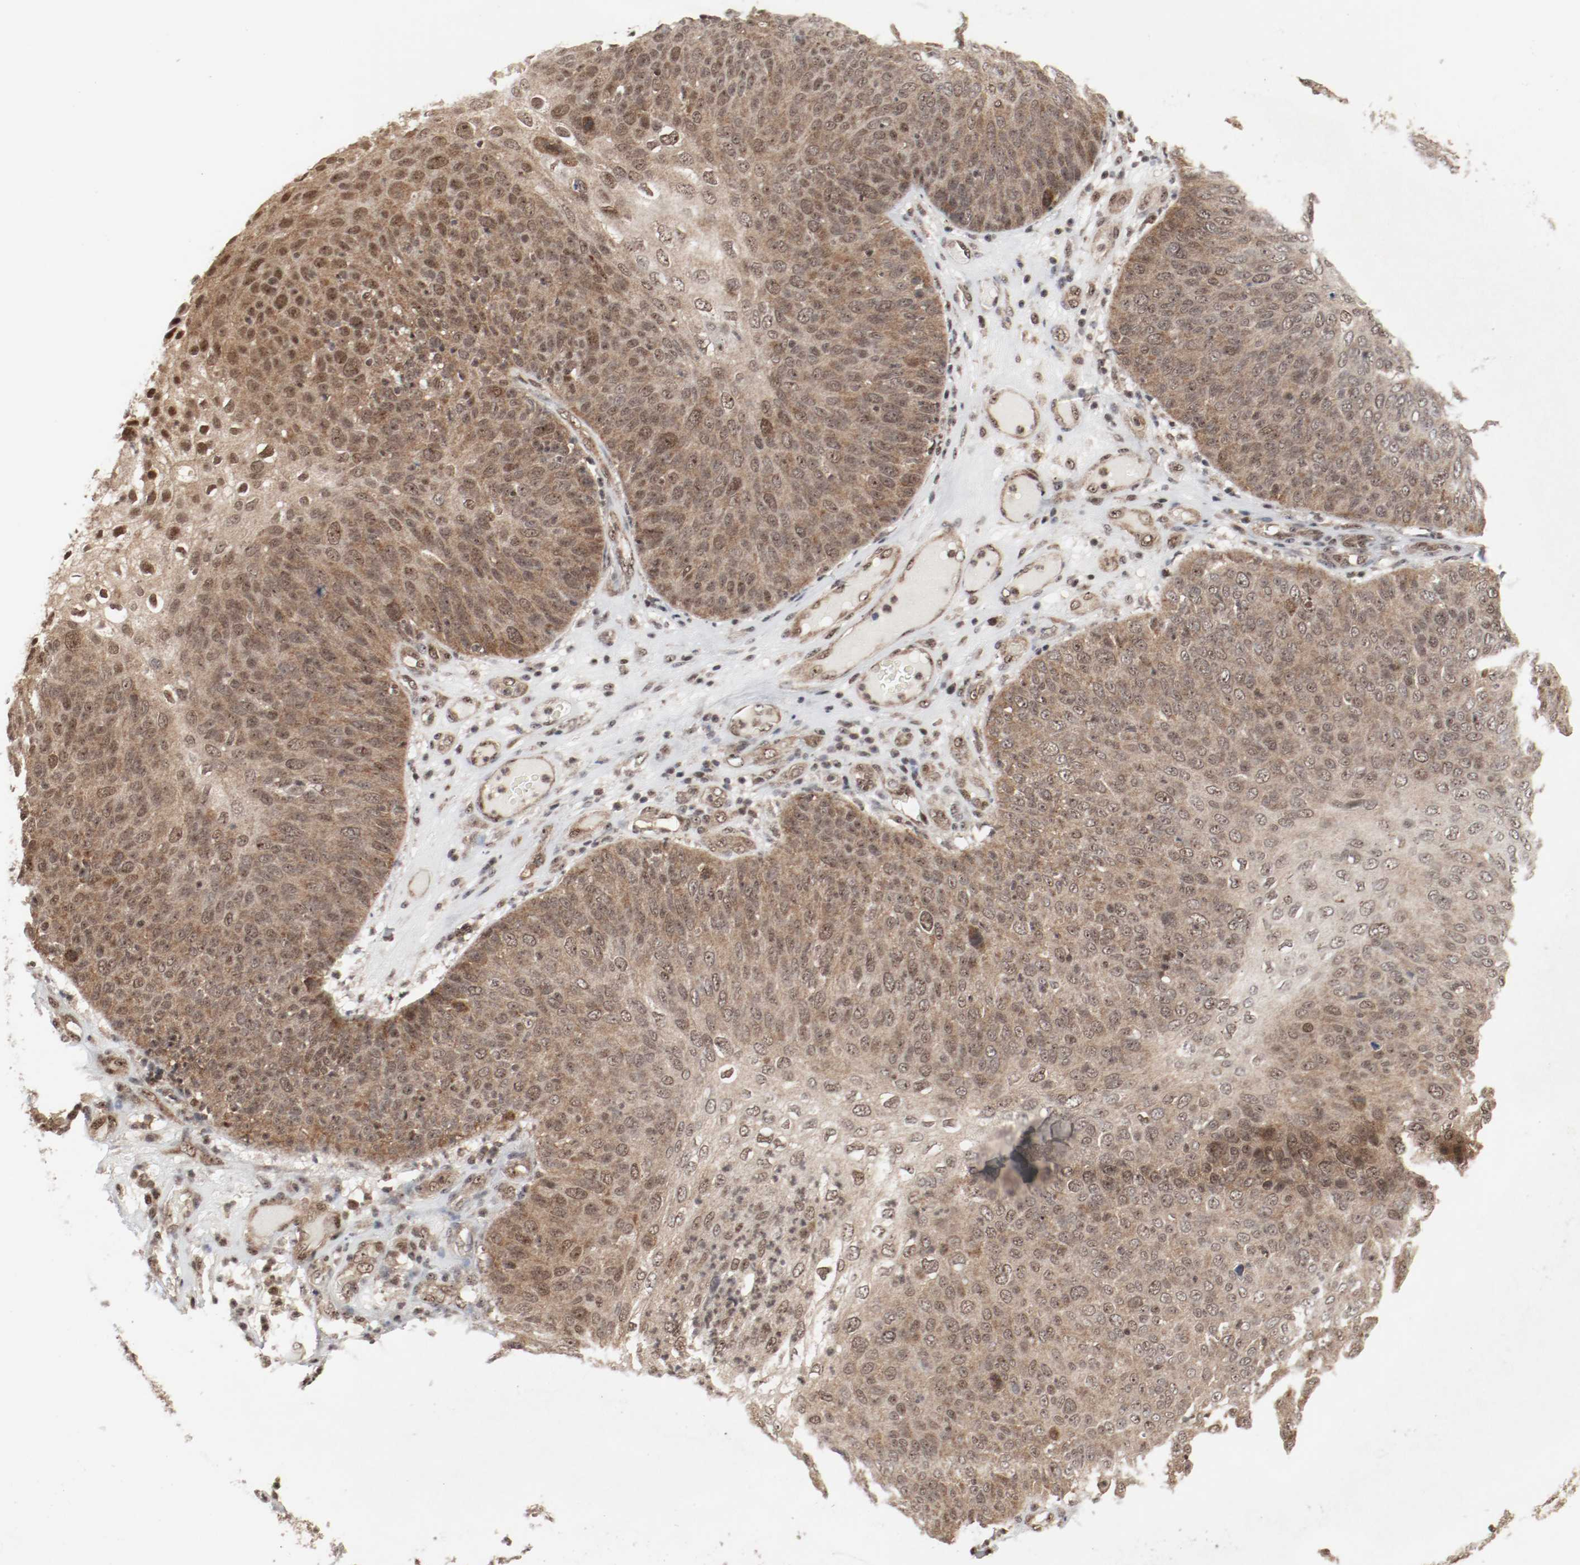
{"staining": {"intensity": "moderate", "quantity": ">75%", "location": "cytoplasmic/membranous,nuclear"}, "tissue": "skin cancer", "cell_type": "Tumor cells", "image_type": "cancer", "snomed": [{"axis": "morphology", "description": "Squamous cell carcinoma, NOS"}, {"axis": "topography", "description": "Skin"}], "caption": "Approximately >75% of tumor cells in skin cancer exhibit moderate cytoplasmic/membranous and nuclear protein staining as visualized by brown immunohistochemical staining.", "gene": "CSNK2B", "patient": {"sex": "male", "age": 87}}